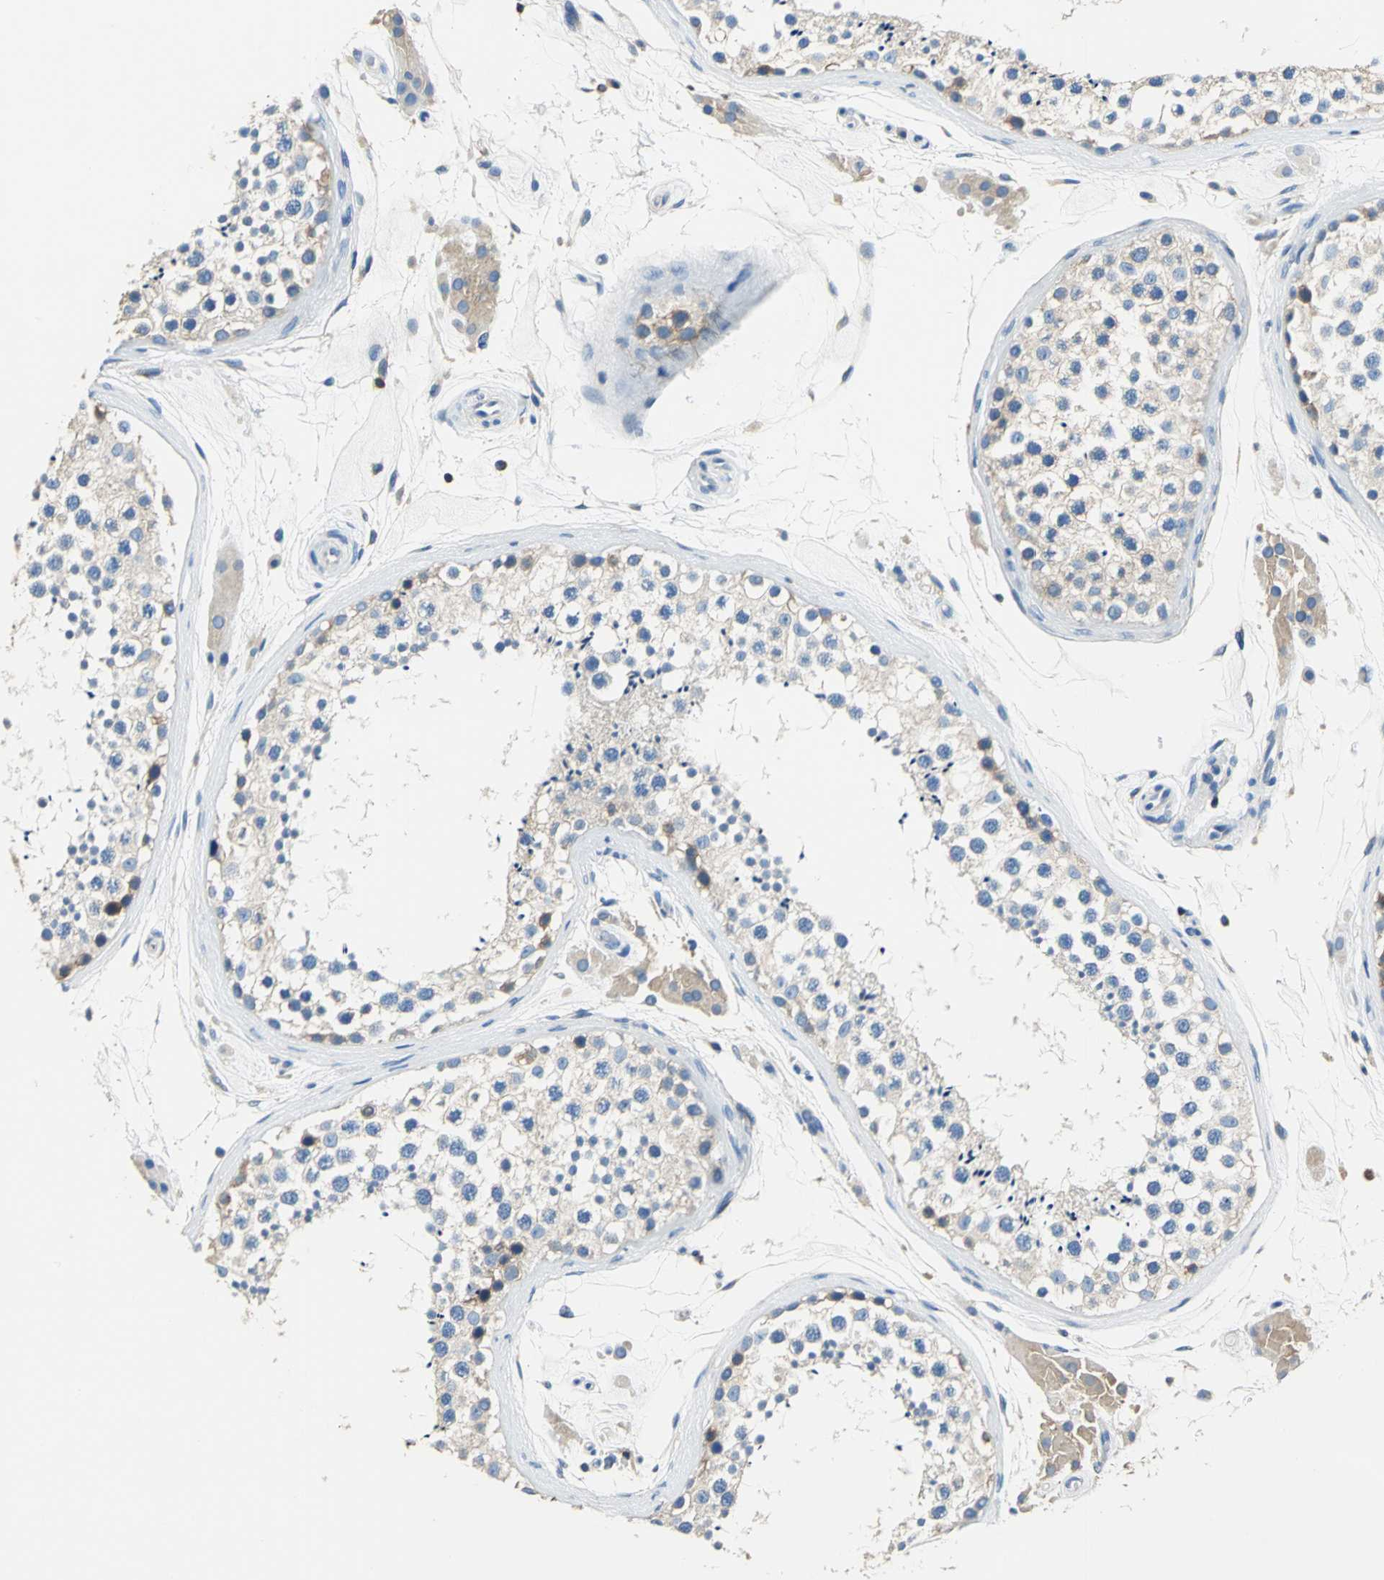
{"staining": {"intensity": "weak", "quantity": ">75%", "location": "cytoplasmic/membranous"}, "tissue": "testis", "cell_type": "Cells in seminiferous ducts", "image_type": "normal", "snomed": [{"axis": "morphology", "description": "Normal tissue, NOS"}, {"axis": "topography", "description": "Testis"}], "caption": "High-magnification brightfield microscopy of benign testis stained with DAB (3,3'-diaminobenzidine) (brown) and counterstained with hematoxylin (blue). cells in seminiferous ducts exhibit weak cytoplasmic/membranous expression is seen in about>75% of cells.", "gene": "SEPTIN11", "patient": {"sex": "male", "age": 46}}